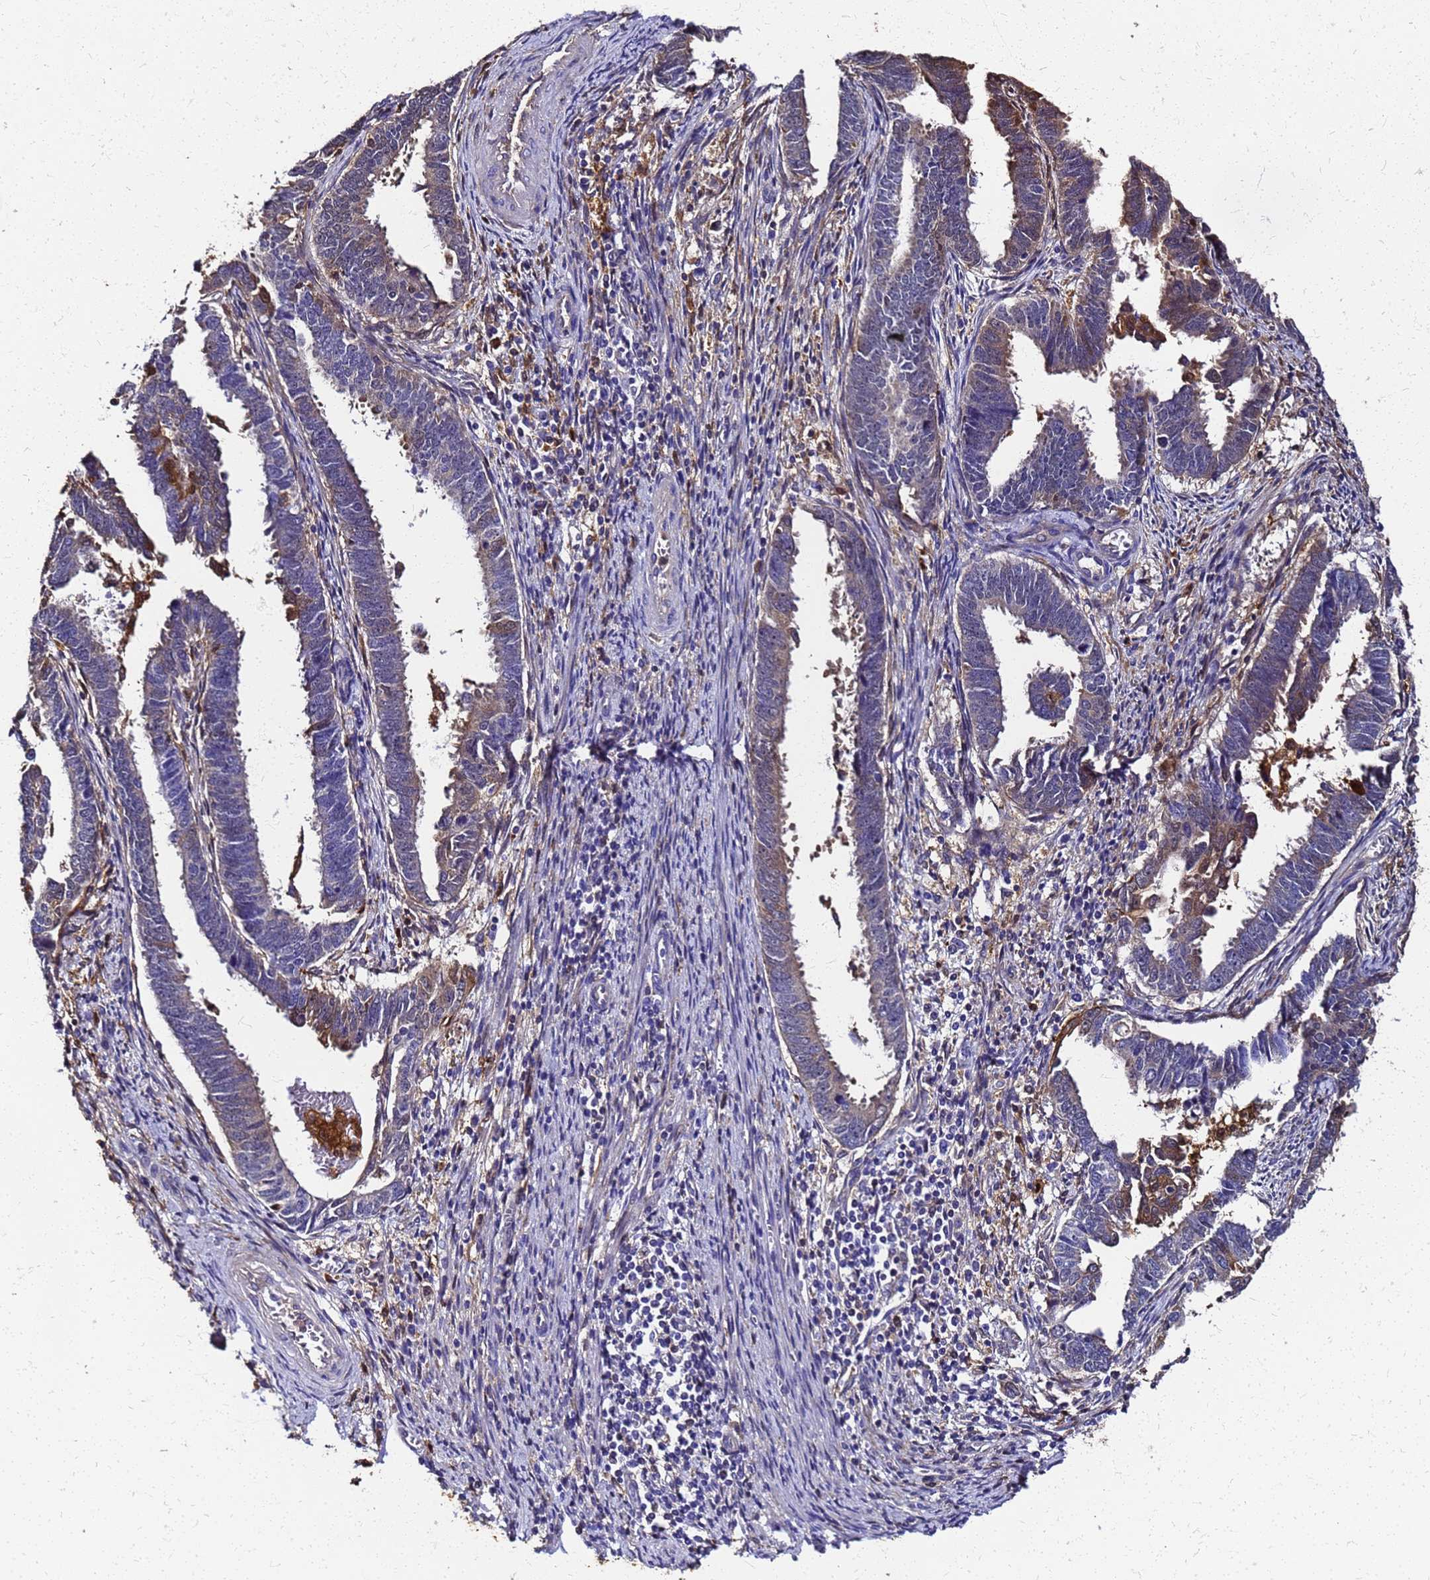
{"staining": {"intensity": "moderate", "quantity": "<25%", "location": "cytoplasmic/membranous,nuclear"}, "tissue": "endometrial cancer", "cell_type": "Tumor cells", "image_type": "cancer", "snomed": [{"axis": "morphology", "description": "Adenocarcinoma, NOS"}, {"axis": "topography", "description": "Endometrium"}], "caption": "Endometrial adenocarcinoma stained with immunohistochemistry (IHC) displays moderate cytoplasmic/membranous and nuclear staining in about <25% of tumor cells.", "gene": "S100A11", "patient": {"sex": "female", "age": 75}}